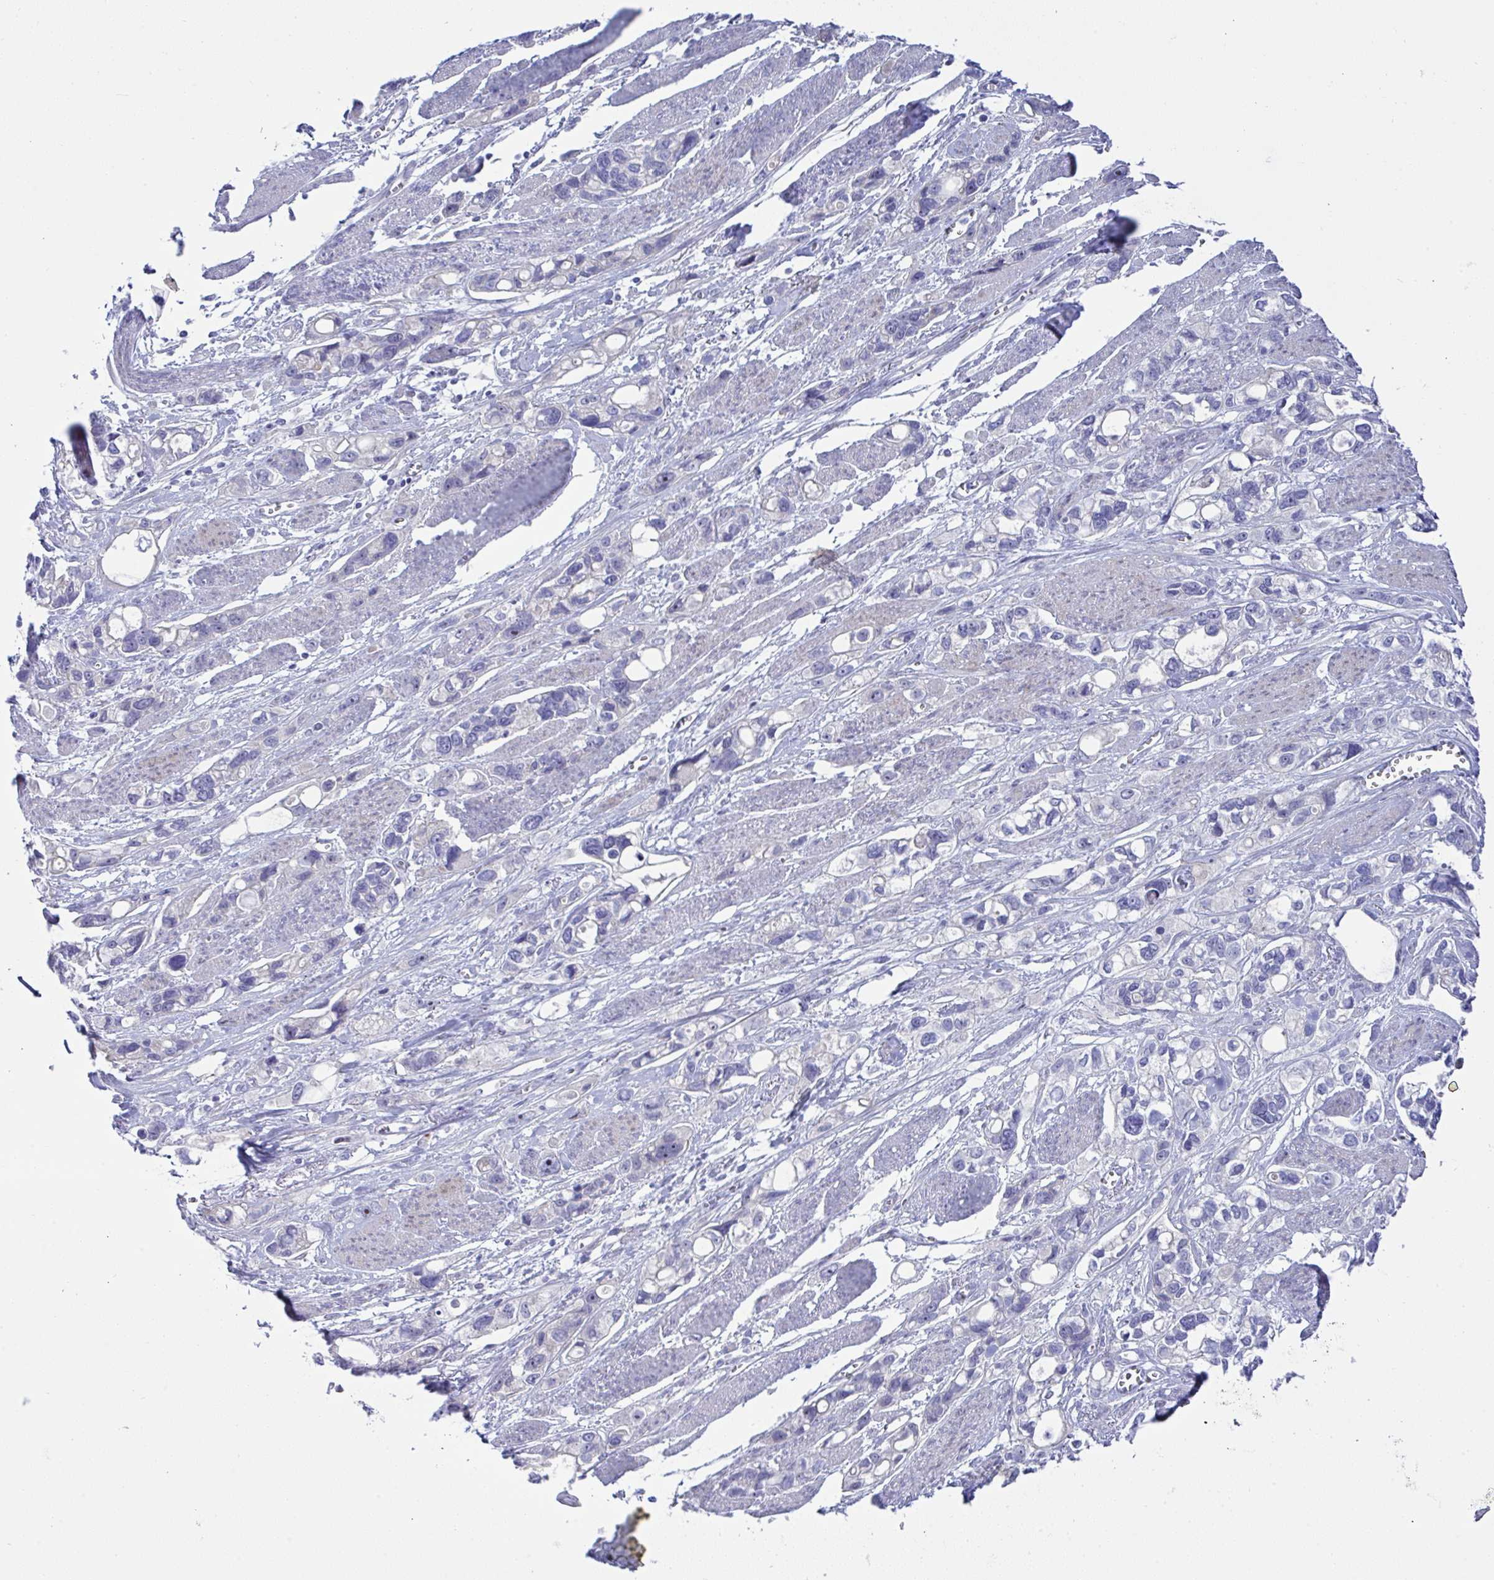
{"staining": {"intensity": "negative", "quantity": "none", "location": "none"}, "tissue": "stomach cancer", "cell_type": "Tumor cells", "image_type": "cancer", "snomed": [{"axis": "morphology", "description": "Adenocarcinoma, NOS"}, {"axis": "topography", "description": "Stomach, upper"}], "caption": "Immunohistochemistry (IHC) photomicrograph of neoplastic tissue: stomach adenocarcinoma stained with DAB exhibits no significant protein expression in tumor cells.", "gene": "ZNF713", "patient": {"sex": "female", "age": 81}}